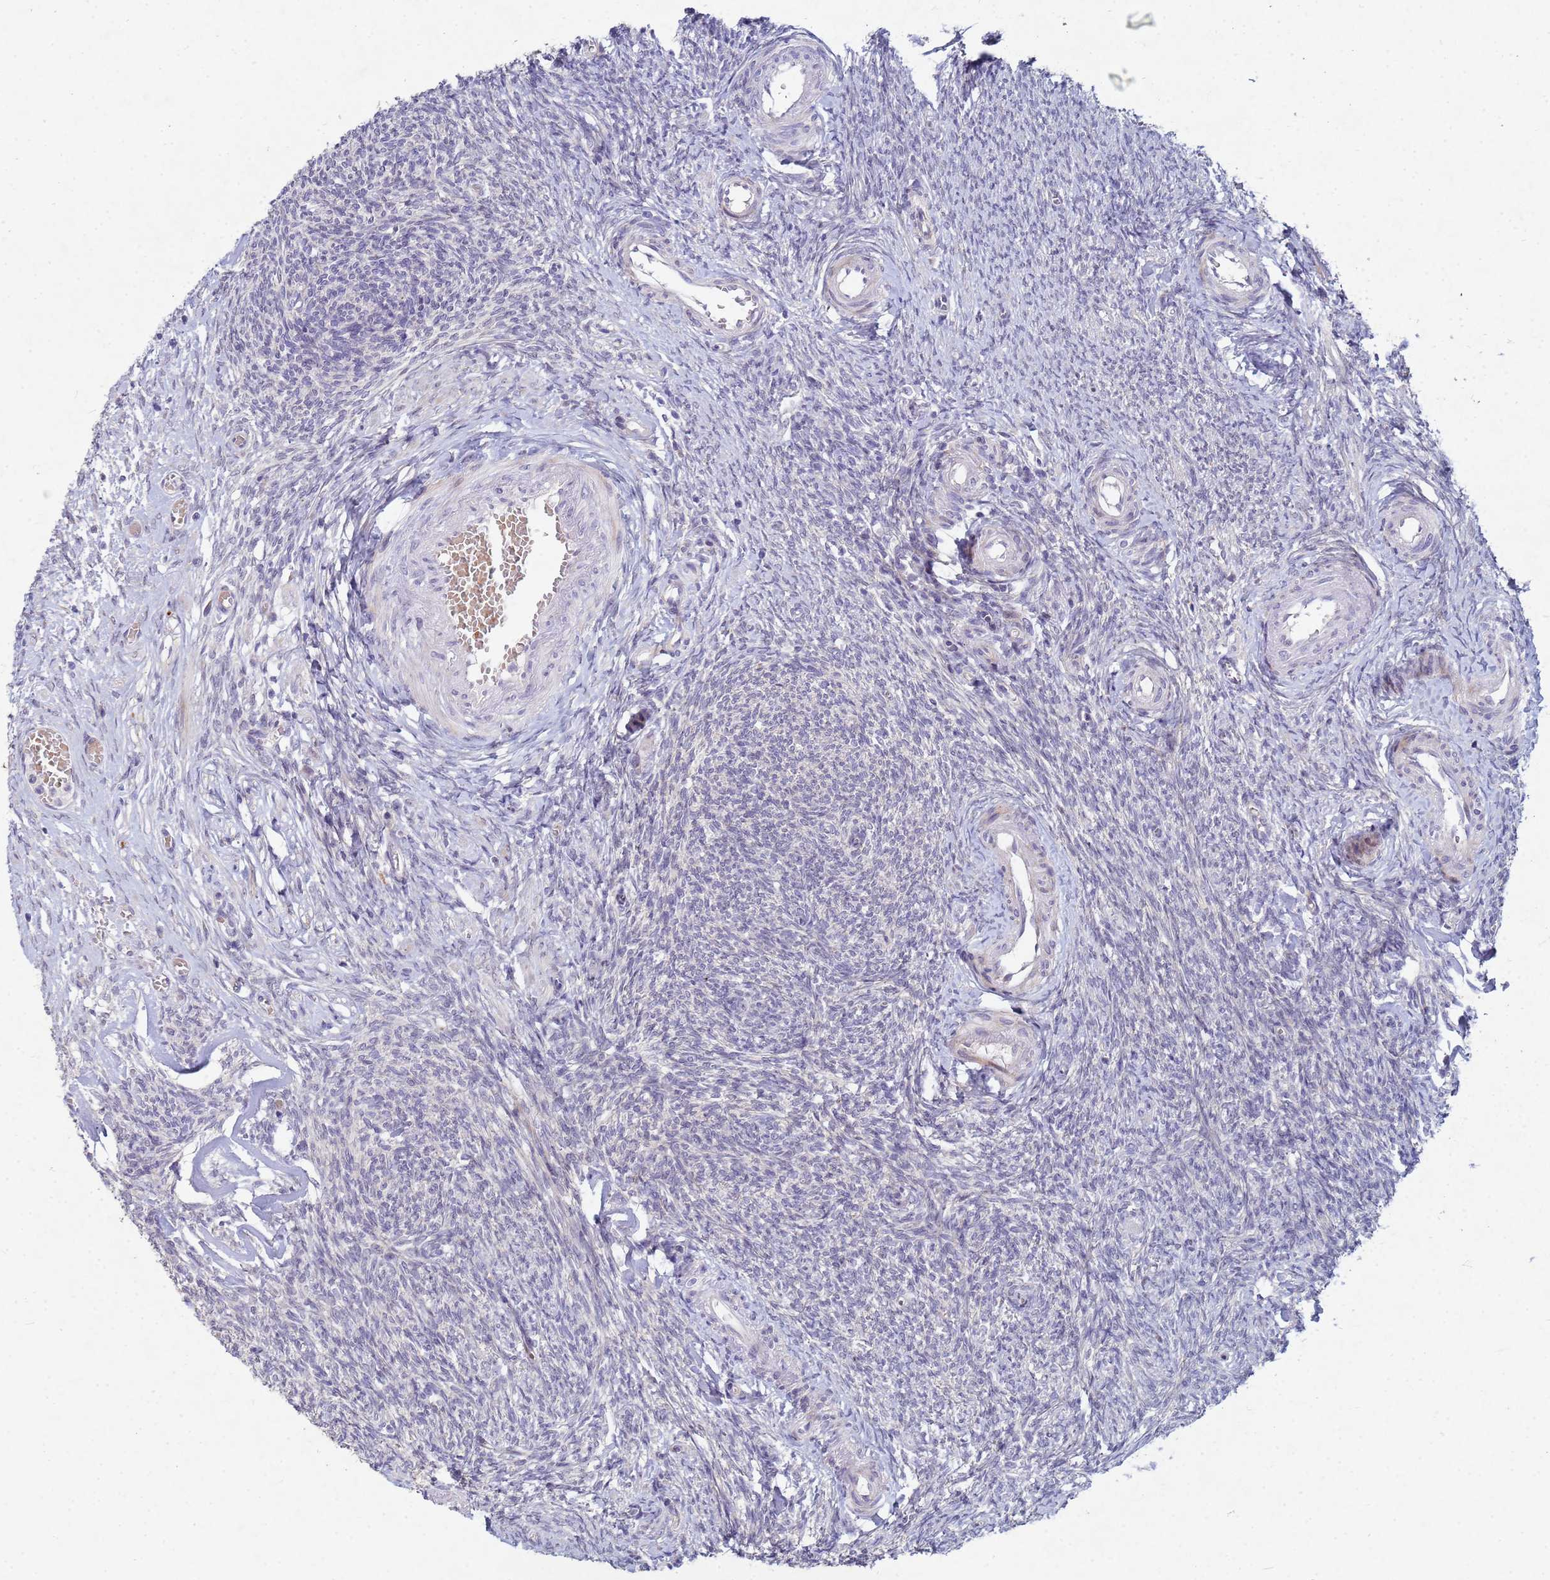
{"staining": {"intensity": "negative", "quantity": "none", "location": "none"}, "tissue": "ovary", "cell_type": "Ovarian stroma cells", "image_type": "normal", "snomed": [{"axis": "morphology", "description": "Normal tissue, NOS"}, {"axis": "topography", "description": "Ovary"}], "caption": "DAB immunohistochemical staining of normal ovary displays no significant positivity in ovarian stroma cells. Nuclei are stained in blue.", "gene": "TNPO2", "patient": {"sex": "female", "age": 44}}